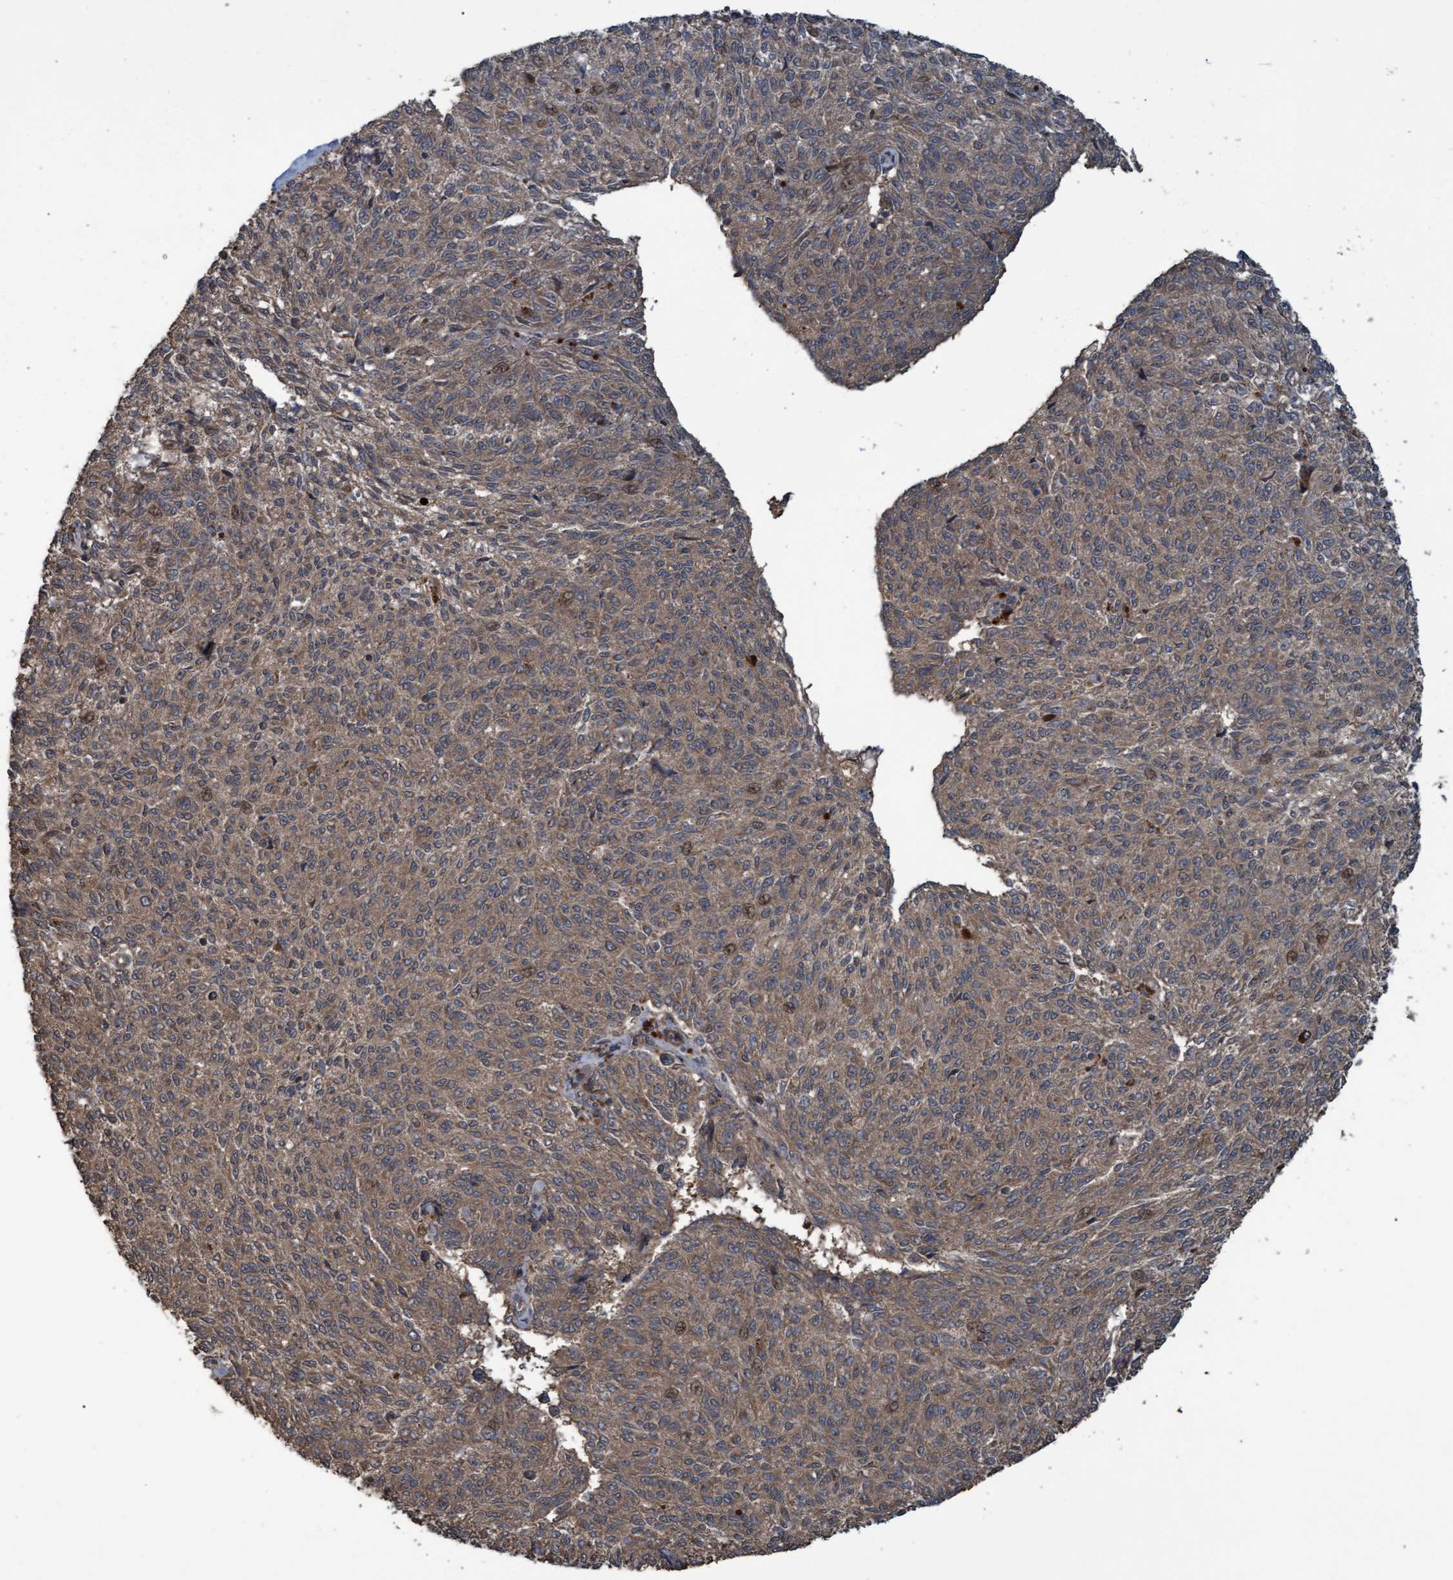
{"staining": {"intensity": "moderate", "quantity": "25%-75%", "location": "cytoplasmic/membranous"}, "tissue": "melanoma", "cell_type": "Tumor cells", "image_type": "cancer", "snomed": [{"axis": "morphology", "description": "Malignant melanoma, NOS"}, {"axis": "topography", "description": "Skin"}], "caption": "This image shows melanoma stained with IHC to label a protein in brown. The cytoplasmic/membranous of tumor cells show moderate positivity for the protein. Nuclei are counter-stained blue.", "gene": "GGT6", "patient": {"sex": "female", "age": 72}}